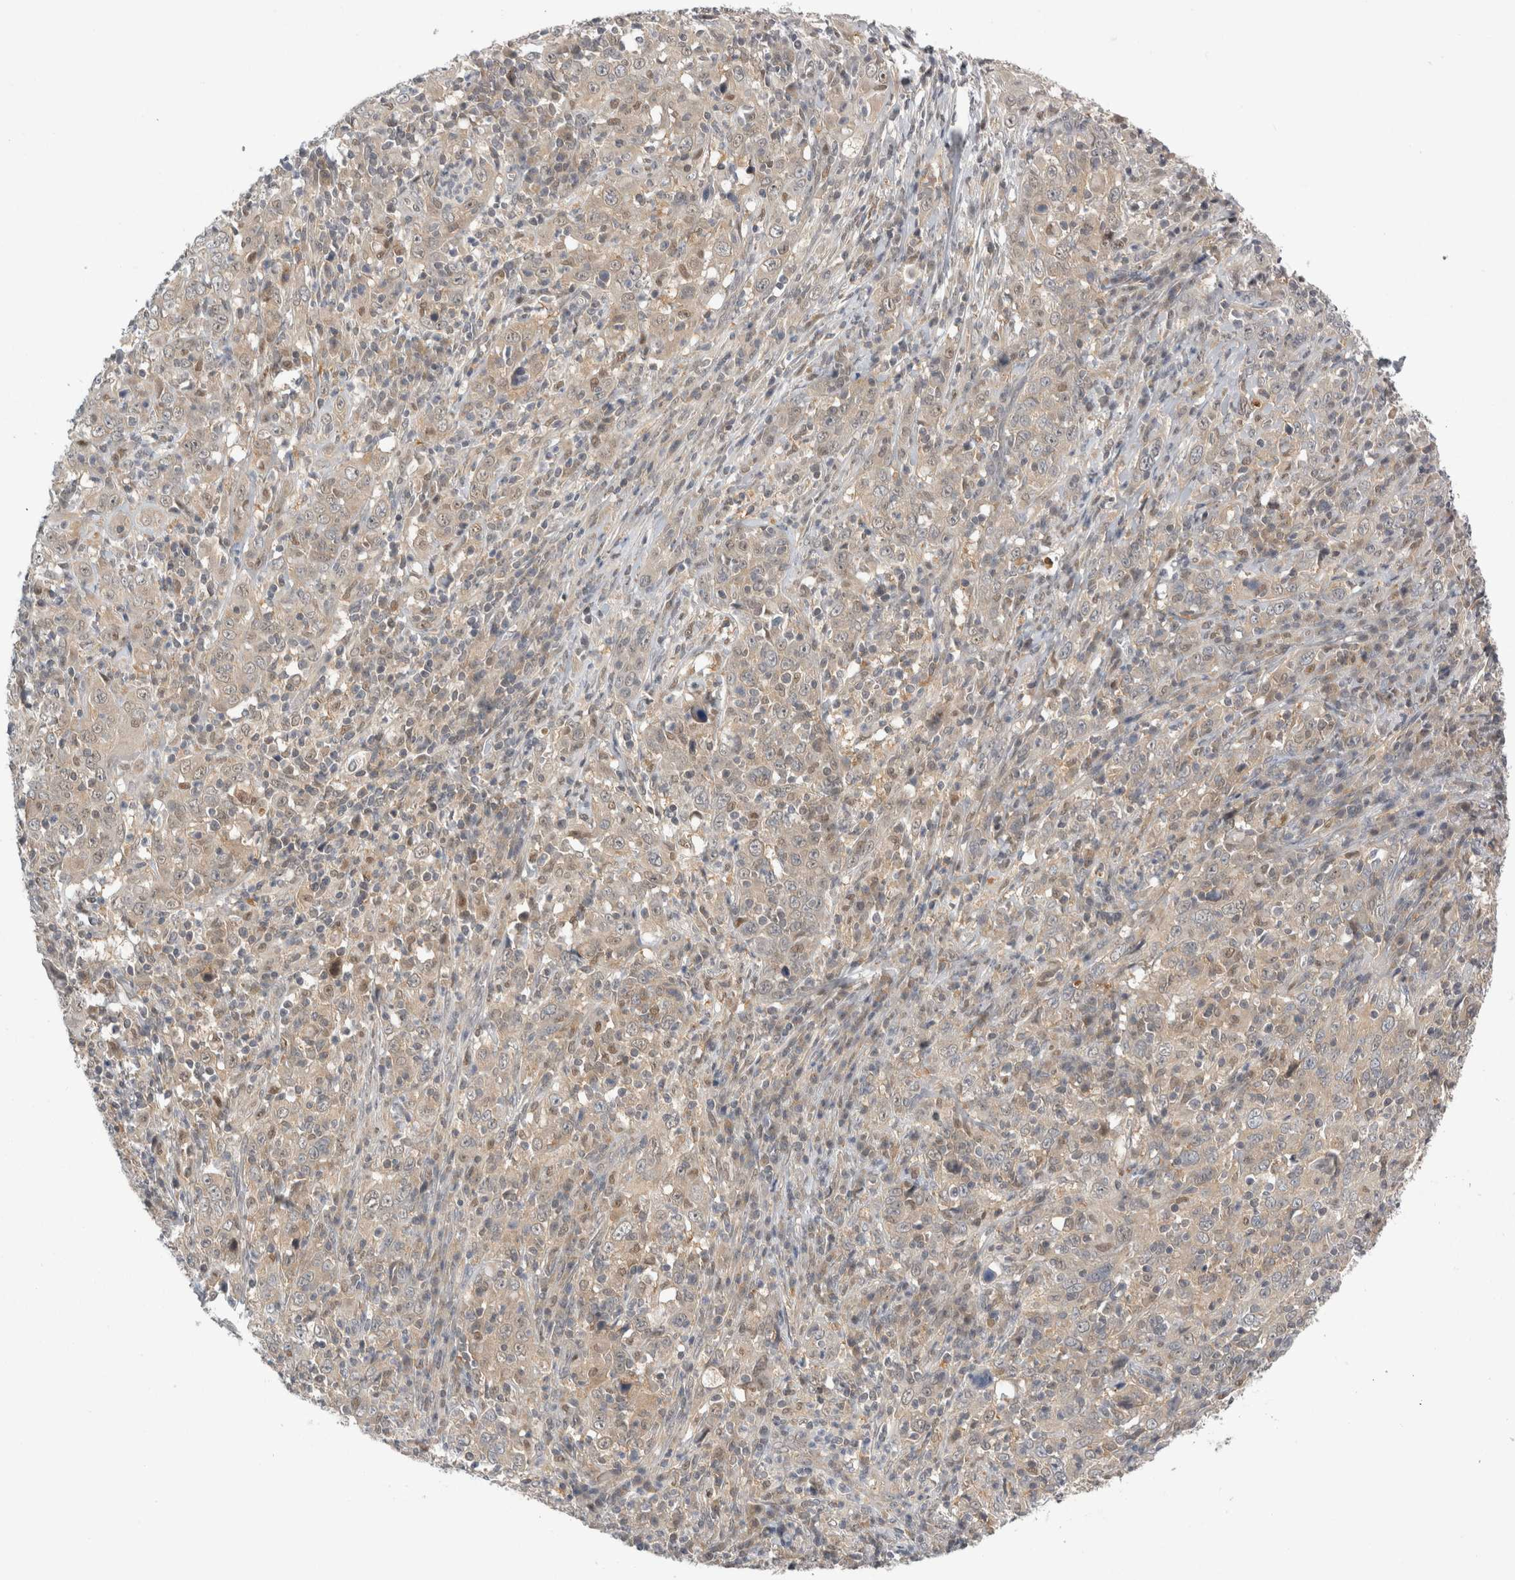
{"staining": {"intensity": "weak", "quantity": "25%-75%", "location": "cytoplasmic/membranous"}, "tissue": "cervical cancer", "cell_type": "Tumor cells", "image_type": "cancer", "snomed": [{"axis": "morphology", "description": "Squamous cell carcinoma, NOS"}, {"axis": "topography", "description": "Cervix"}], "caption": "Immunohistochemical staining of cervical cancer reveals low levels of weak cytoplasmic/membranous protein expression in approximately 25%-75% of tumor cells.", "gene": "PSMB2", "patient": {"sex": "female", "age": 46}}